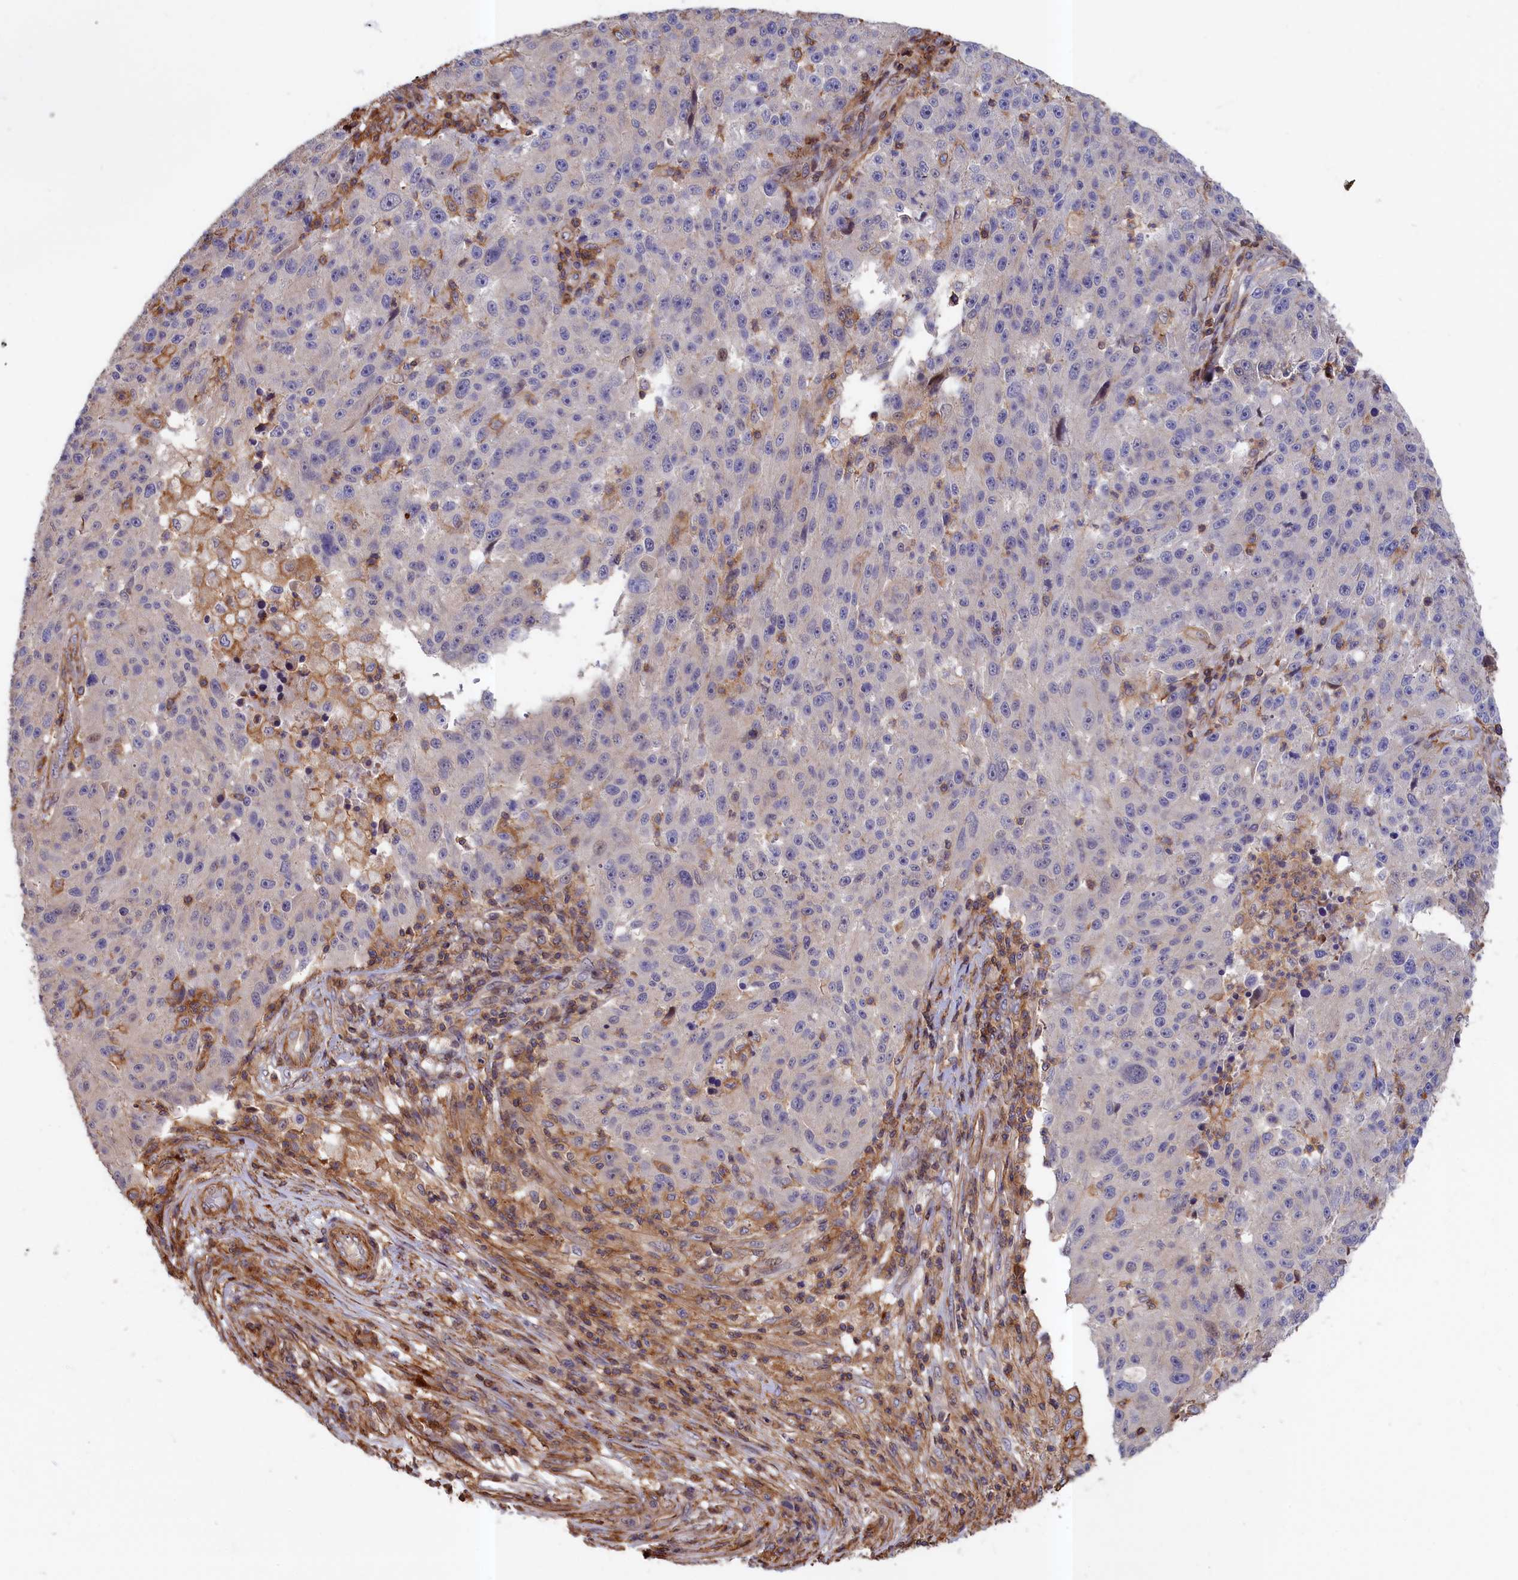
{"staining": {"intensity": "negative", "quantity": "none", "location": "none"}, "tissue": "melanoma", "cell_type": "Tumor cells", "image_type": "cancer", "snomed": [{"axis": "morphology", "description": "Malignant melanoma, NOS"}, {"axis": "topography", "description": "Skin"}], "caption": "An image of malignant melanoma stained for a protein shows no brown staining in tumor cells.", "gene": "ANKRD27", "patient": {"sex": "male", "age": 53}}